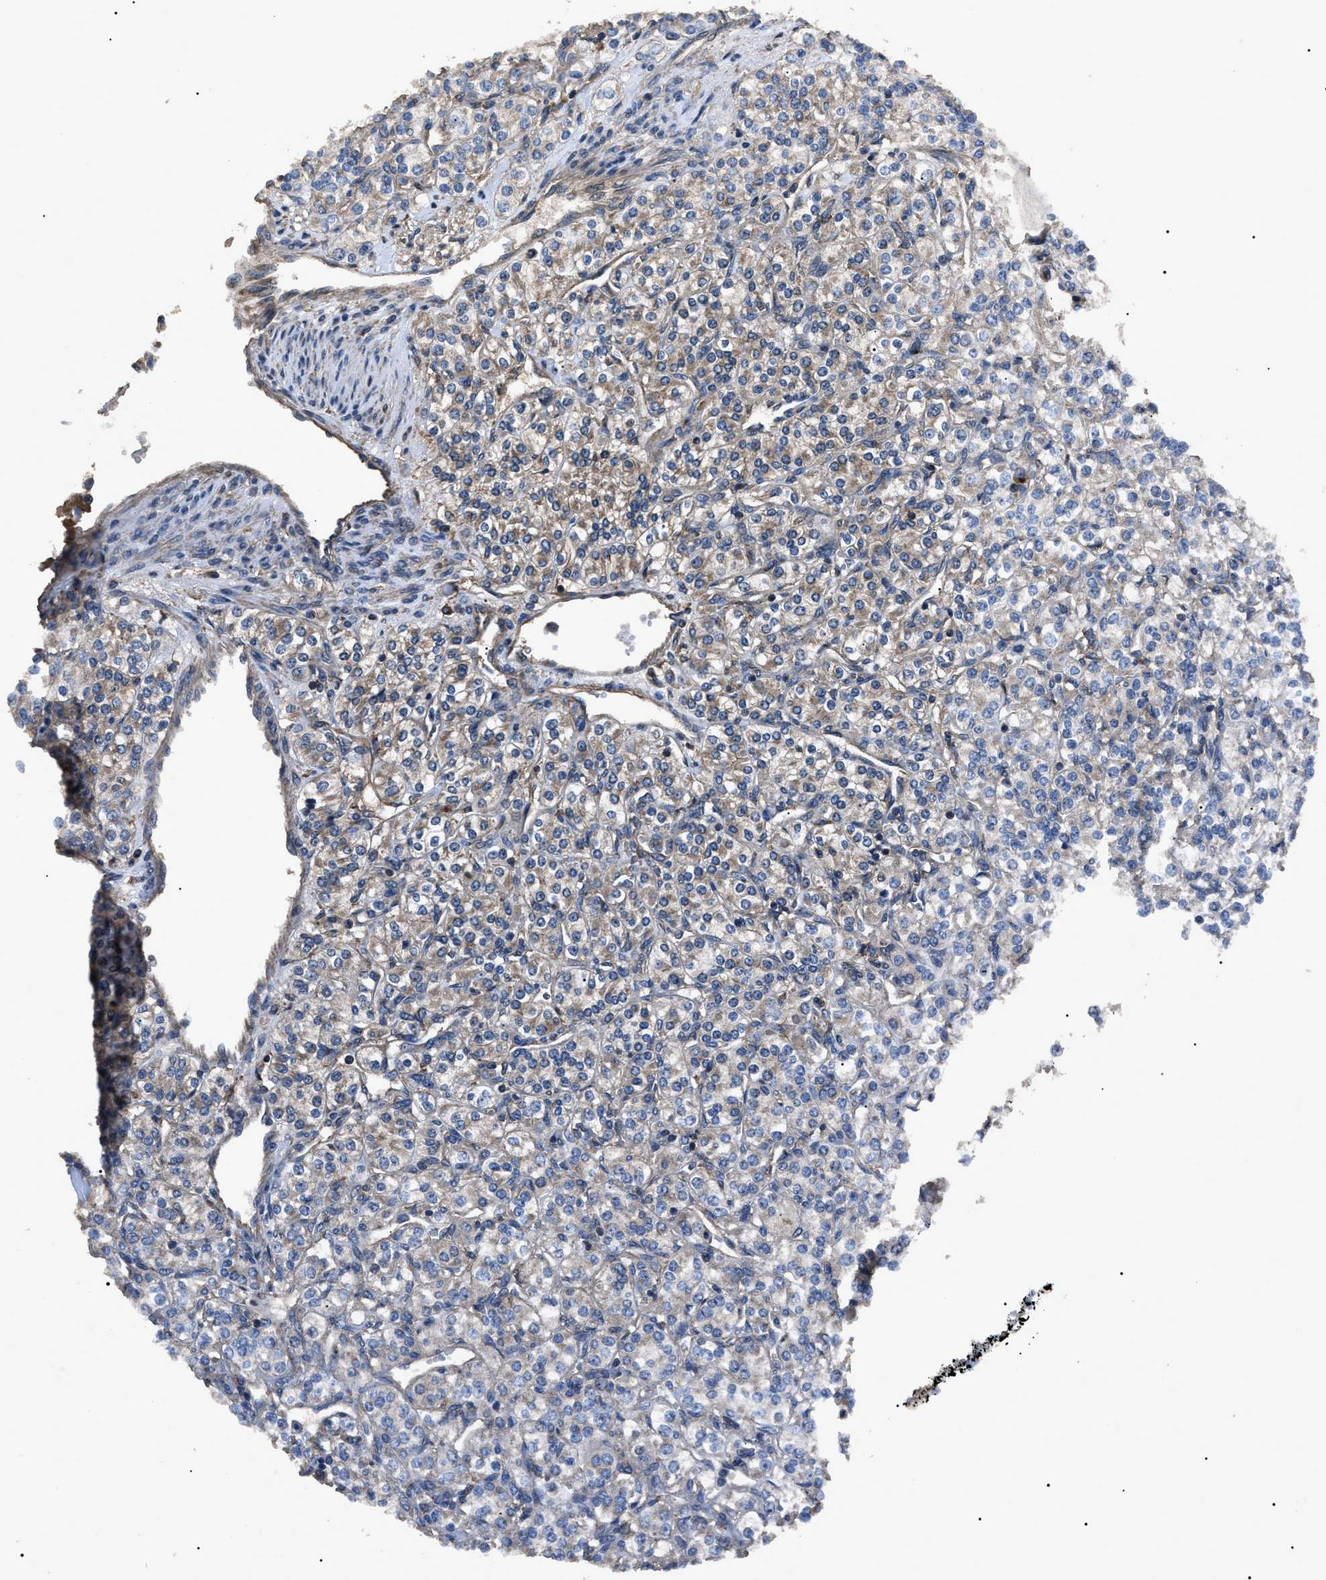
{"staining": {"intensity": "weak", "quantity": "<25%", "location": "cytoplasmic/membranous"}, "tissue": "renal cancer", "cell_type": "Tumor cells", "image_type": "cancer", "snomed": [{"axis": "morphology", "description": "Adenocarcinoma, NOS"}, {"axis": "topography", "description": "Kidney"}], "caption": "Renal cancer (adenocarcinoma) stained for a protein using IHC demonstrates no expression tumor cells.", "gene": "RNF216", "patient": {"sex": "male", "age": 77}}